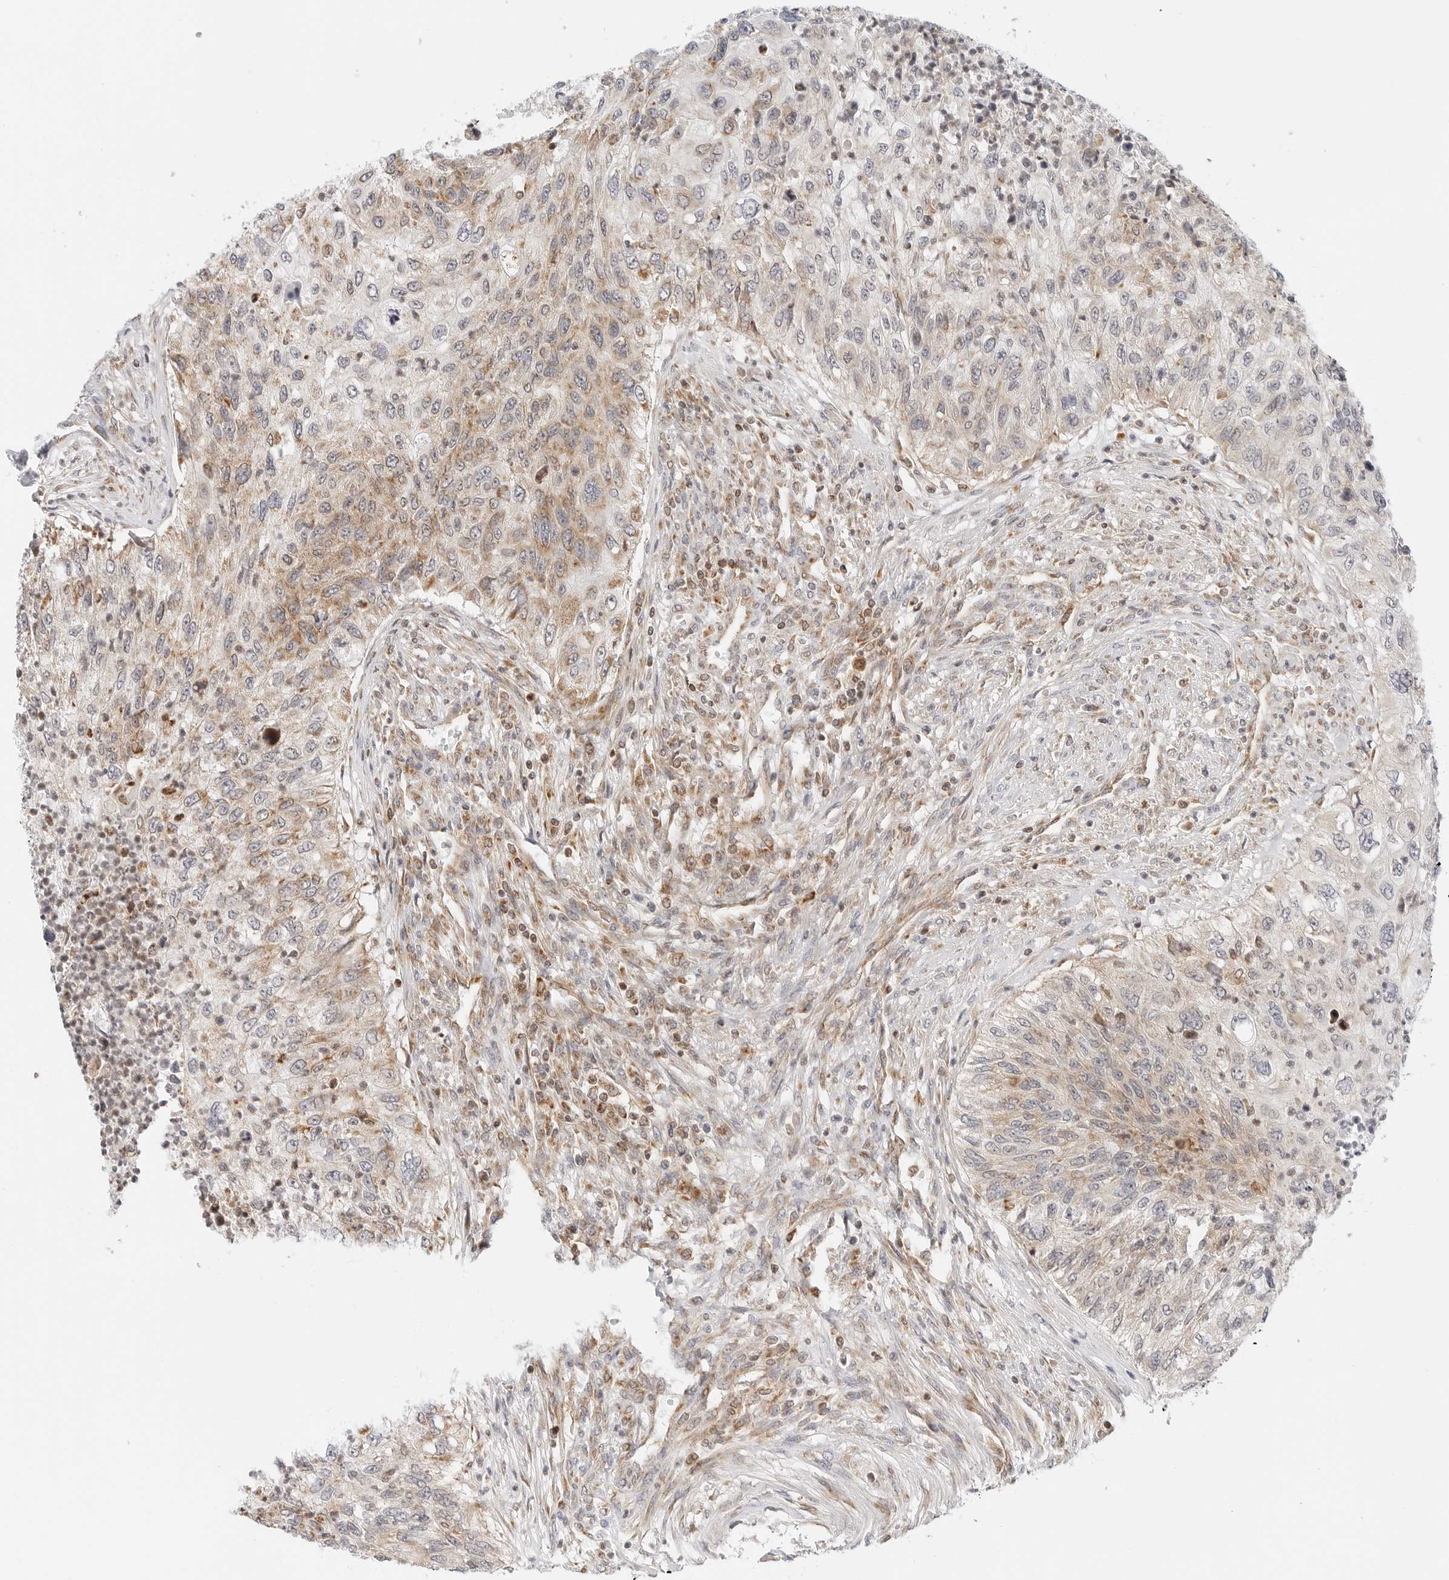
{"staining": {"intensity": "moderate", "quantity": "25%-75%", "location": "cytoplasmic/membranous"}, "tissue": "urothelial cancer", "cell_type": "Tumor cells", "image_type": "cancer", "snomed": [{"axis": "morphology", "description": "Urothelial carcinoma, High grade"}, {"axis": "topography", "description": "Urinary bladder"}], "caption": "This micrograph demonstrates IHC staining of human urothelial cancer, with medium moderate cytoplasmic/membranous staining in about 25%-75% of tumor cells.", "gene": "DYRK4", "patient": {"sex": "female", "age": 60}}